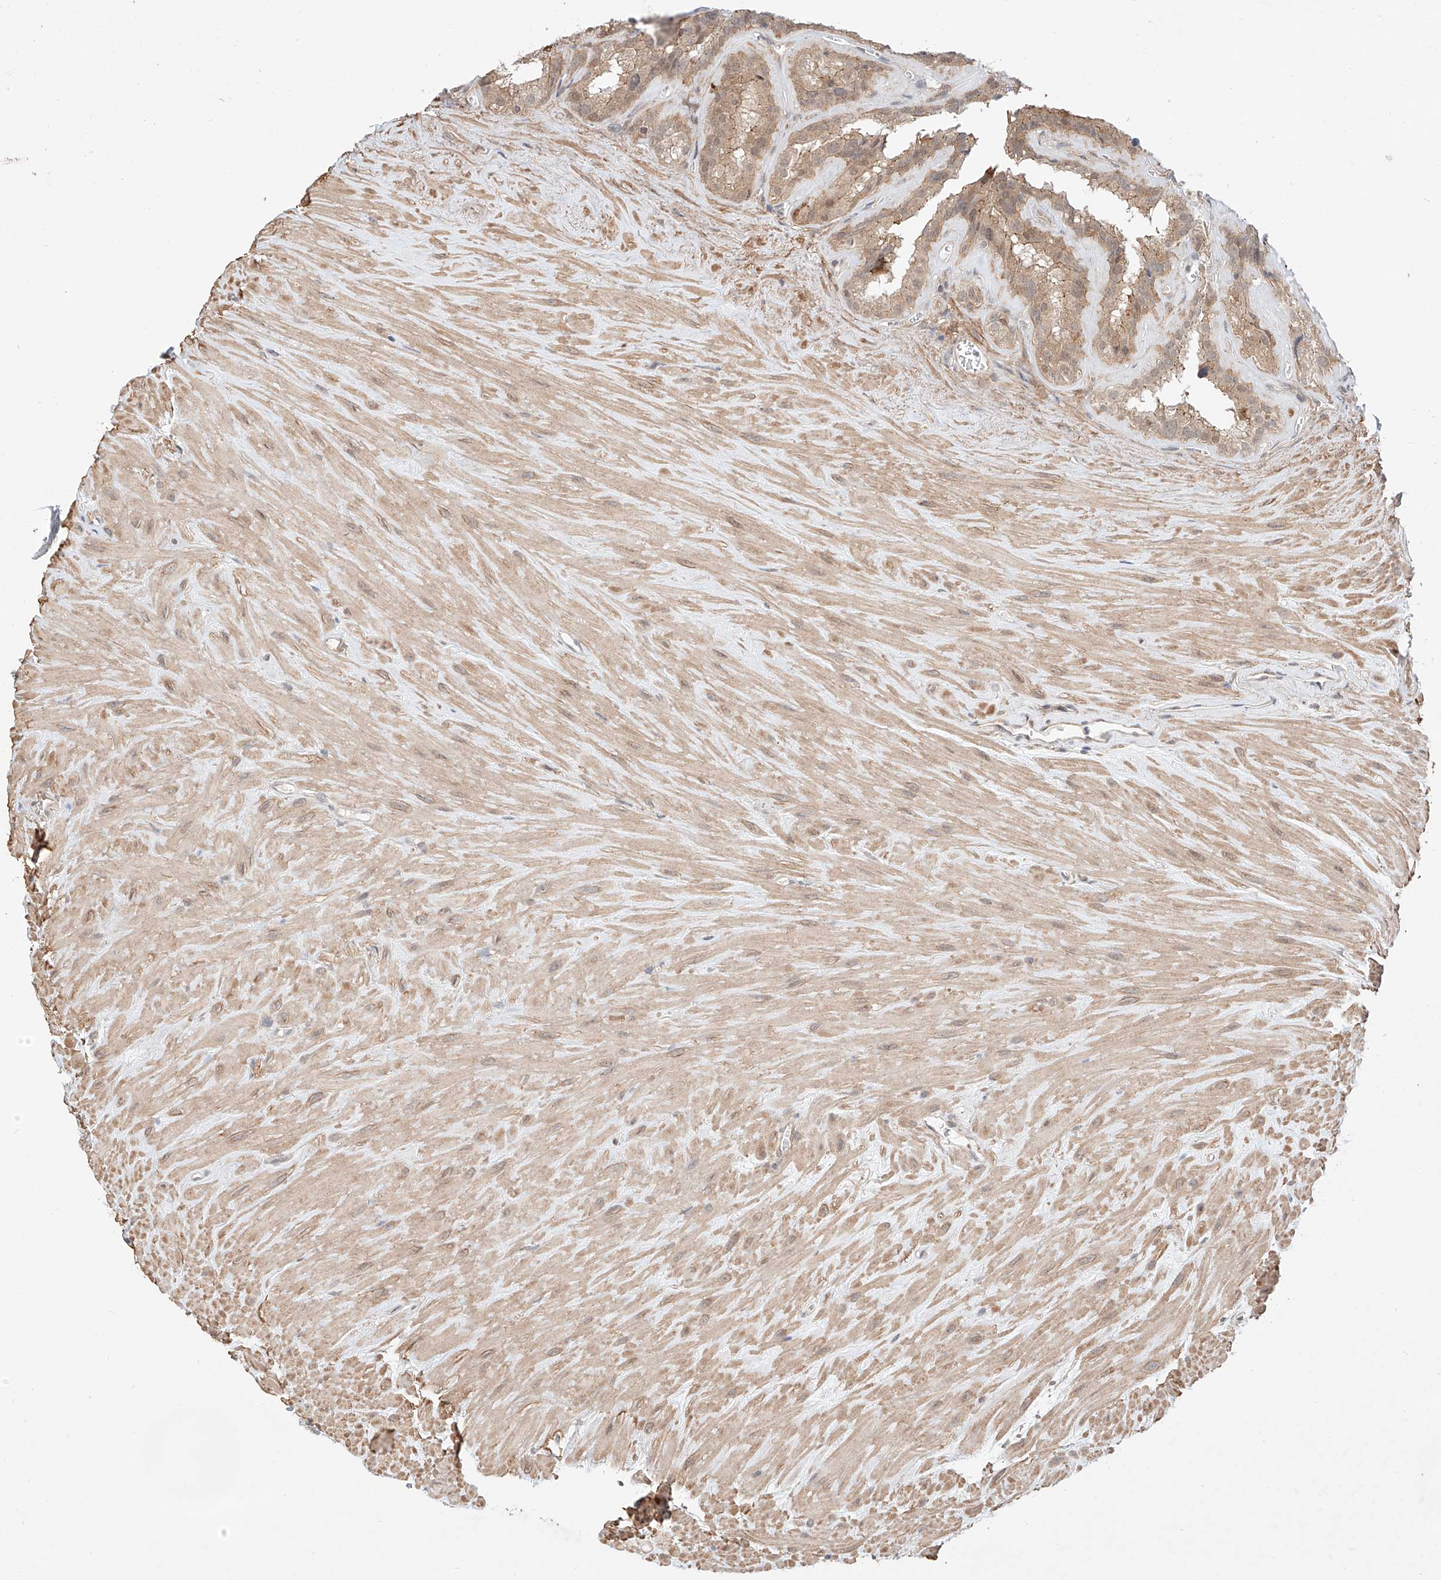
{"staining": {"intensity": "moderate", "quantity": ">75%", "location": "cytoplasmic/membranous"}, "tissue": "seminal vesicle", "cell_type": "Glandular cells", "image_type": "normal", "snomed": [{"axis": "morphology", "description": "Normal tissue, NOS"}, {"axis": "topography", "description": "Prostate"}, {"axis": "topography", "description": "Seminal veicle"}], "caption": "Immunohistochemistry (IHC) image of unremarkable seminal vesicle: human seminal vesicle stained using IHC displays medium levels of moderate protein expression localized specifically in the cytoplasmic/membranous of glandular cells, appearing as a cytoplasmic/membranous brown color.", "gene": "TSR2", "patient": {"sex": "male", "age": 59}}